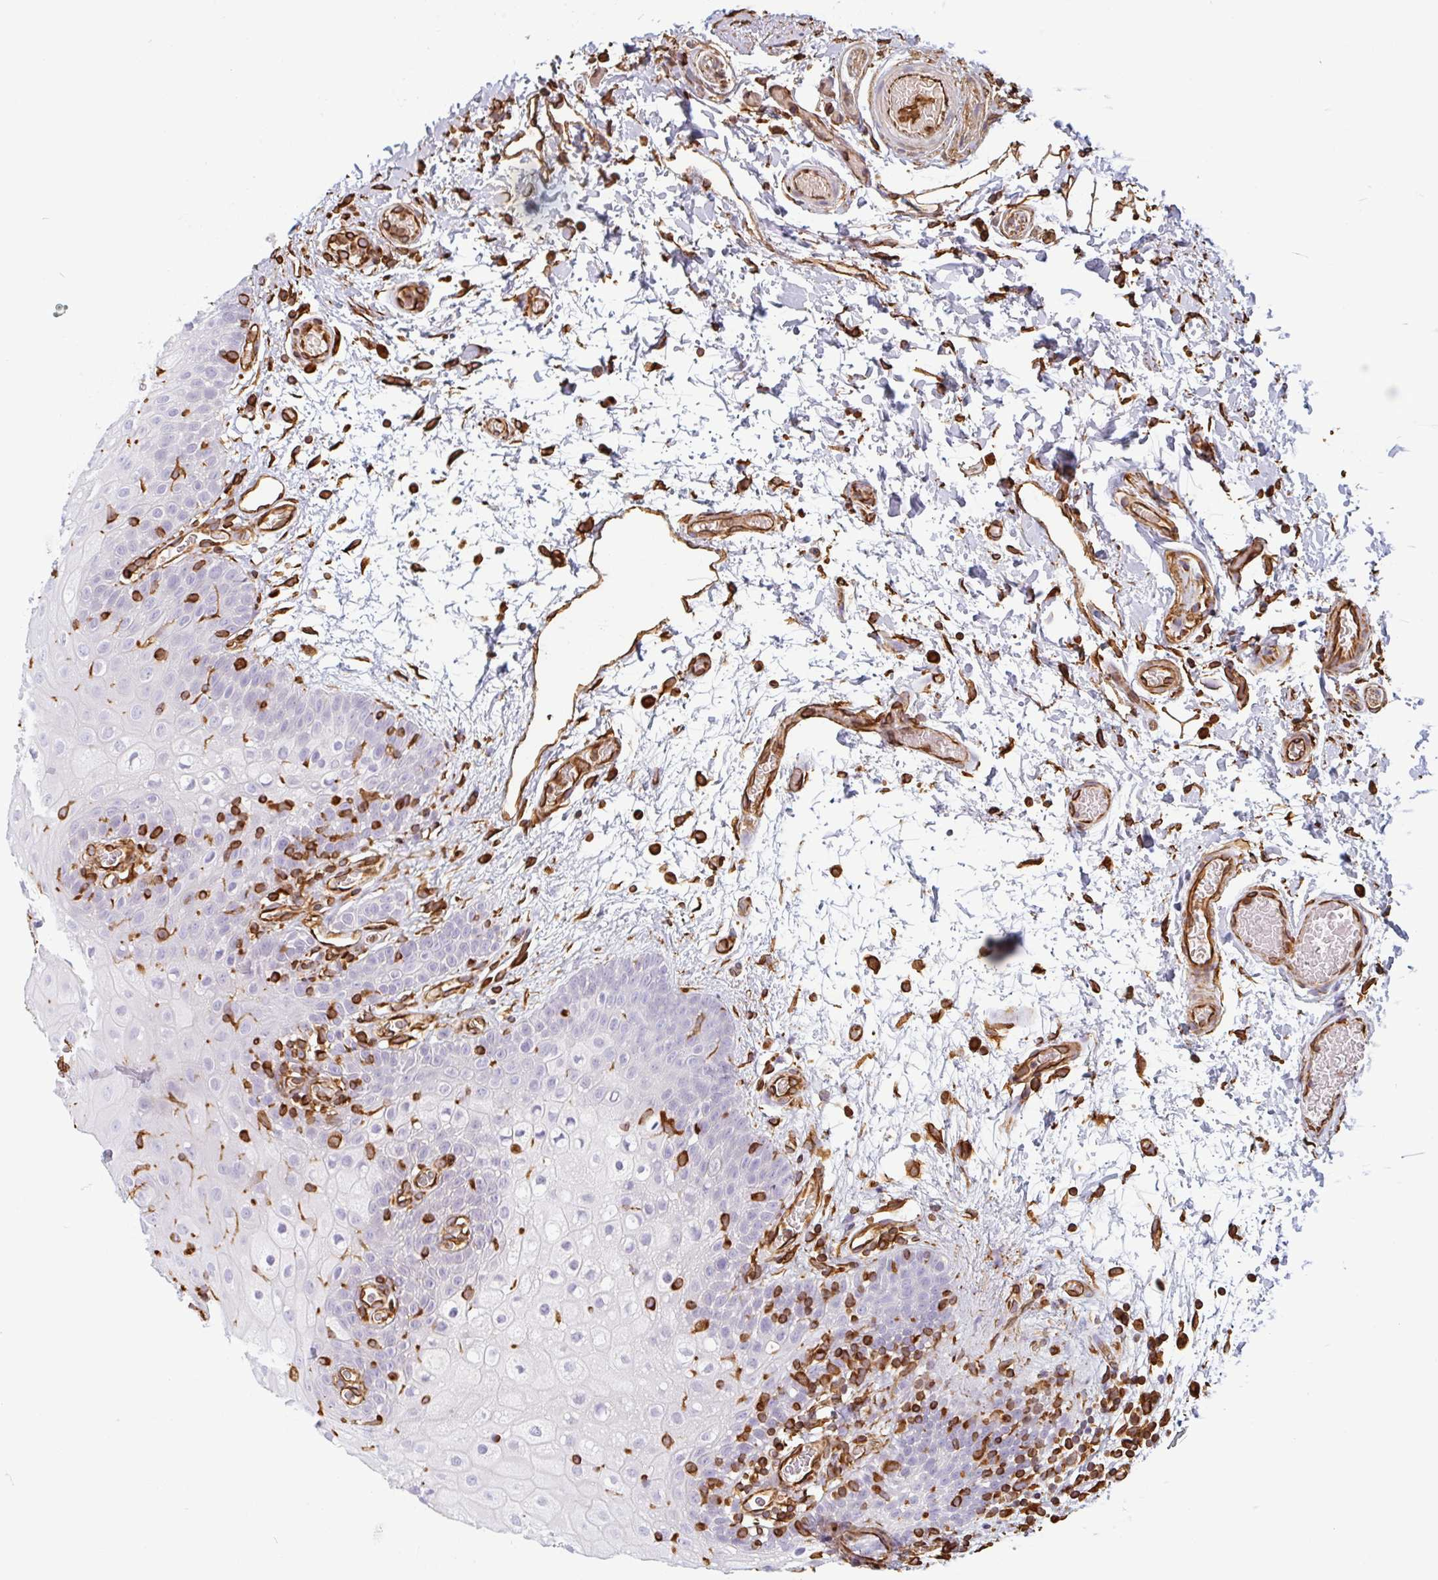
{"staining": {"intensity": "negative", "quantity": "none", "location": "none"}, "tissue": "oral mucosa", "cell_type": "Squamous epithelial cells", "image_type": "normal", "snomed": [{"axis": "morphology", "description": "Normal tissue, NOS"}, {"axis": "morphology", "description": "Squamous cell carcinoma, NOS"}, {"axis": "topography", "description": "Oral tissue"}, {"axis": "topography", "description": "Tounge, NOS"}, {"axis": "topography", "description": "Head-Neck"}], "caption": "DAB (3,3'-diaminobenzidine) immunohistochemical staining of benign oral mucosa demonstrates no significant staining in squamous epithelial cells.", "gene": "PPFIA1", "patient": {"sex": "male", "age": 76}}